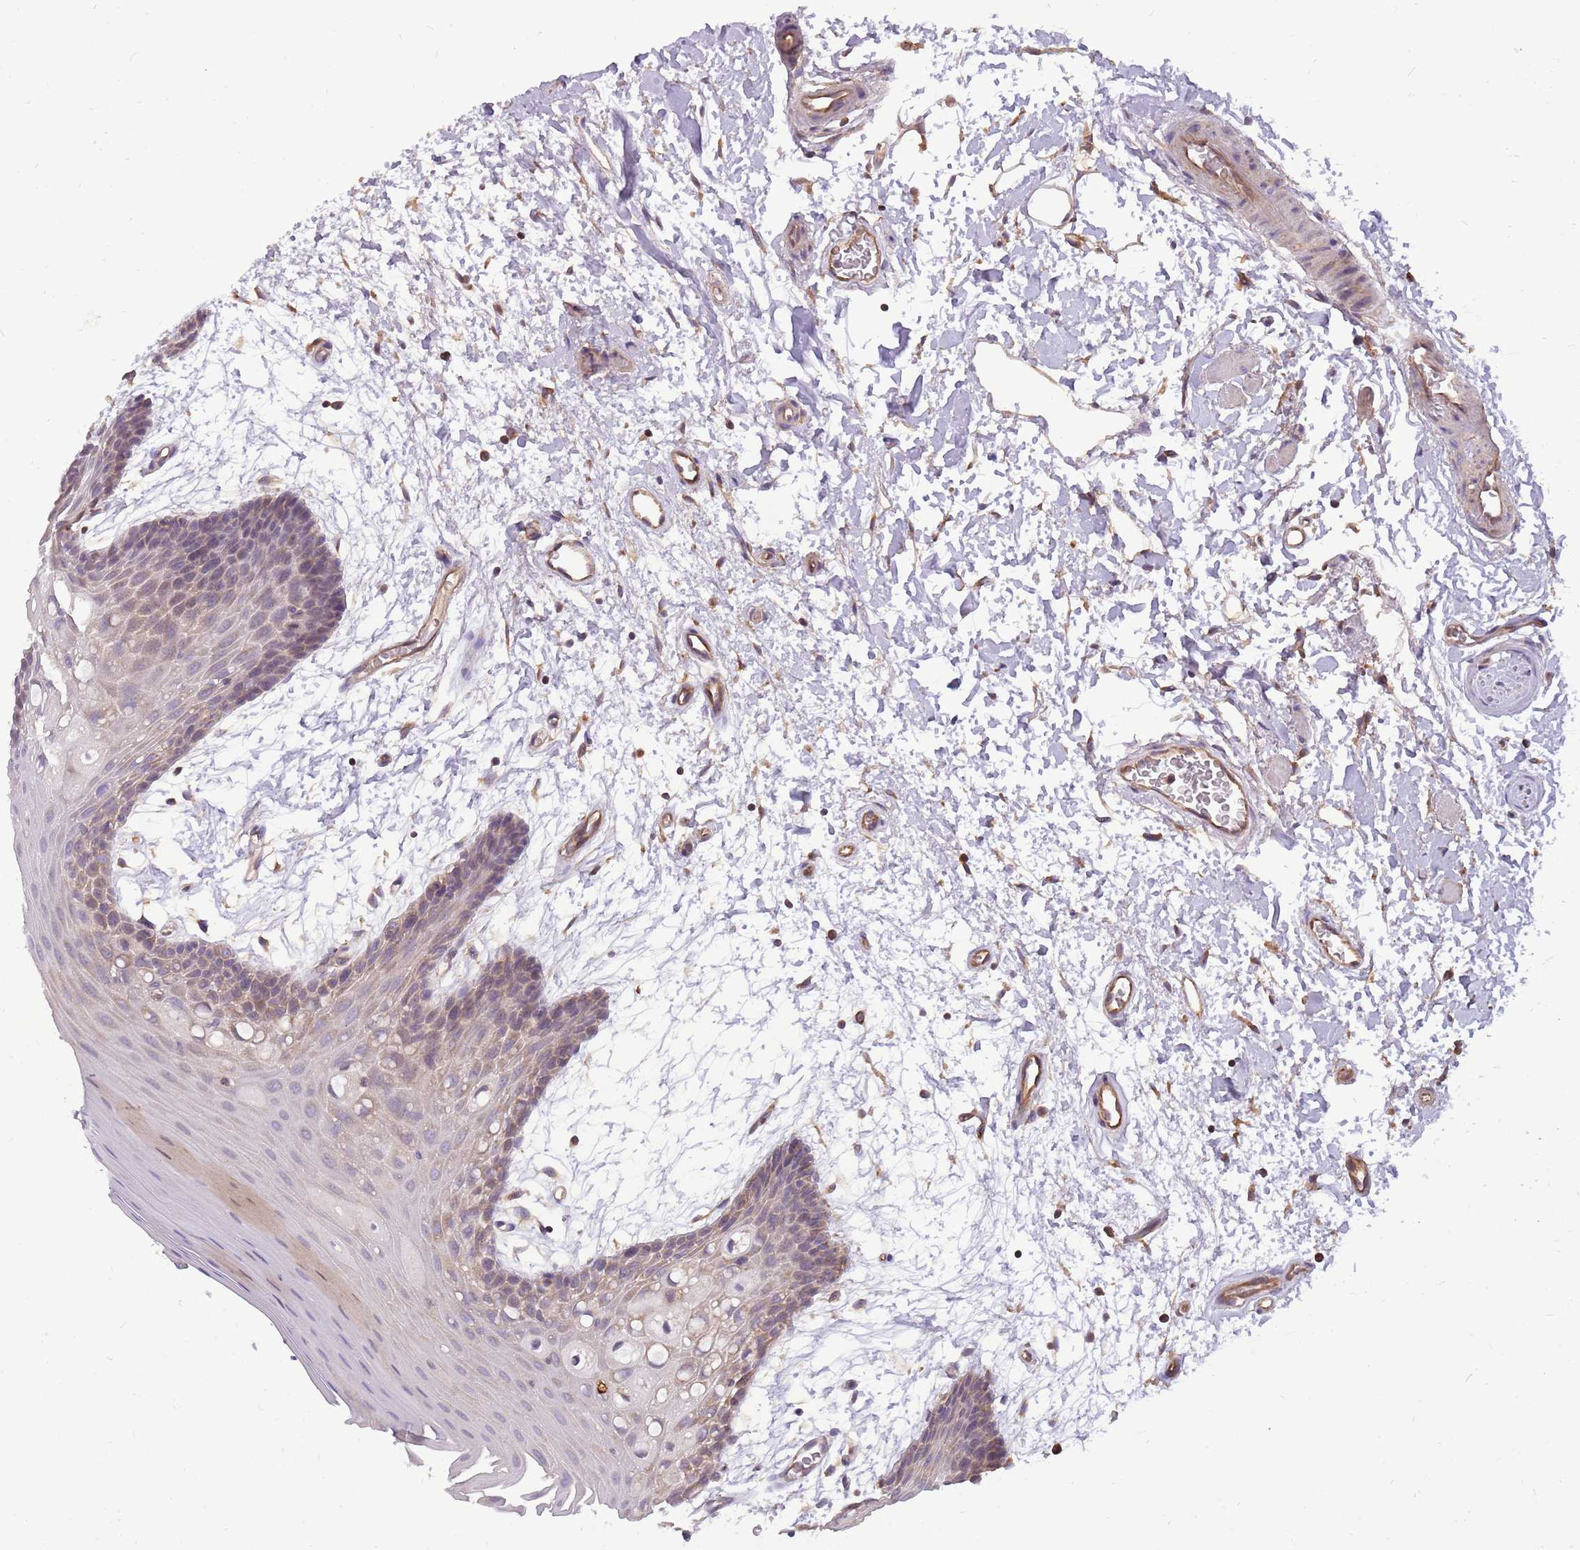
{"staining": {"intensity": "weak", "quantity": "<25%", "location": "cytoplasmic/membranous"}, "tissue": "oral mucosa", "cell_type": "Squamous epithelial cells", "image_type": "normal", "snomed": [{"axis": "morphology", "description": "Normal tissue, NOS"}, {"axis": "topography", "description": "Skeletal muscle"}, {"axis": "topography", "description": "Oral tissue"}, {"axis": "topography", "description": "Salivary gland"}, {"axis": "topography", "description": "Peripheral nerve tissue"}], "caption": "High magnification brightfield microscopy of benign oral mucosa stained with DAB (3,3'-diaminobenzidine) (brown) and counterstained with hematoxylin (blue): squamous epithelial cells show no significant expression.", "gene": "WASHC4", "patient": {"sex": "male", "age": 54}}